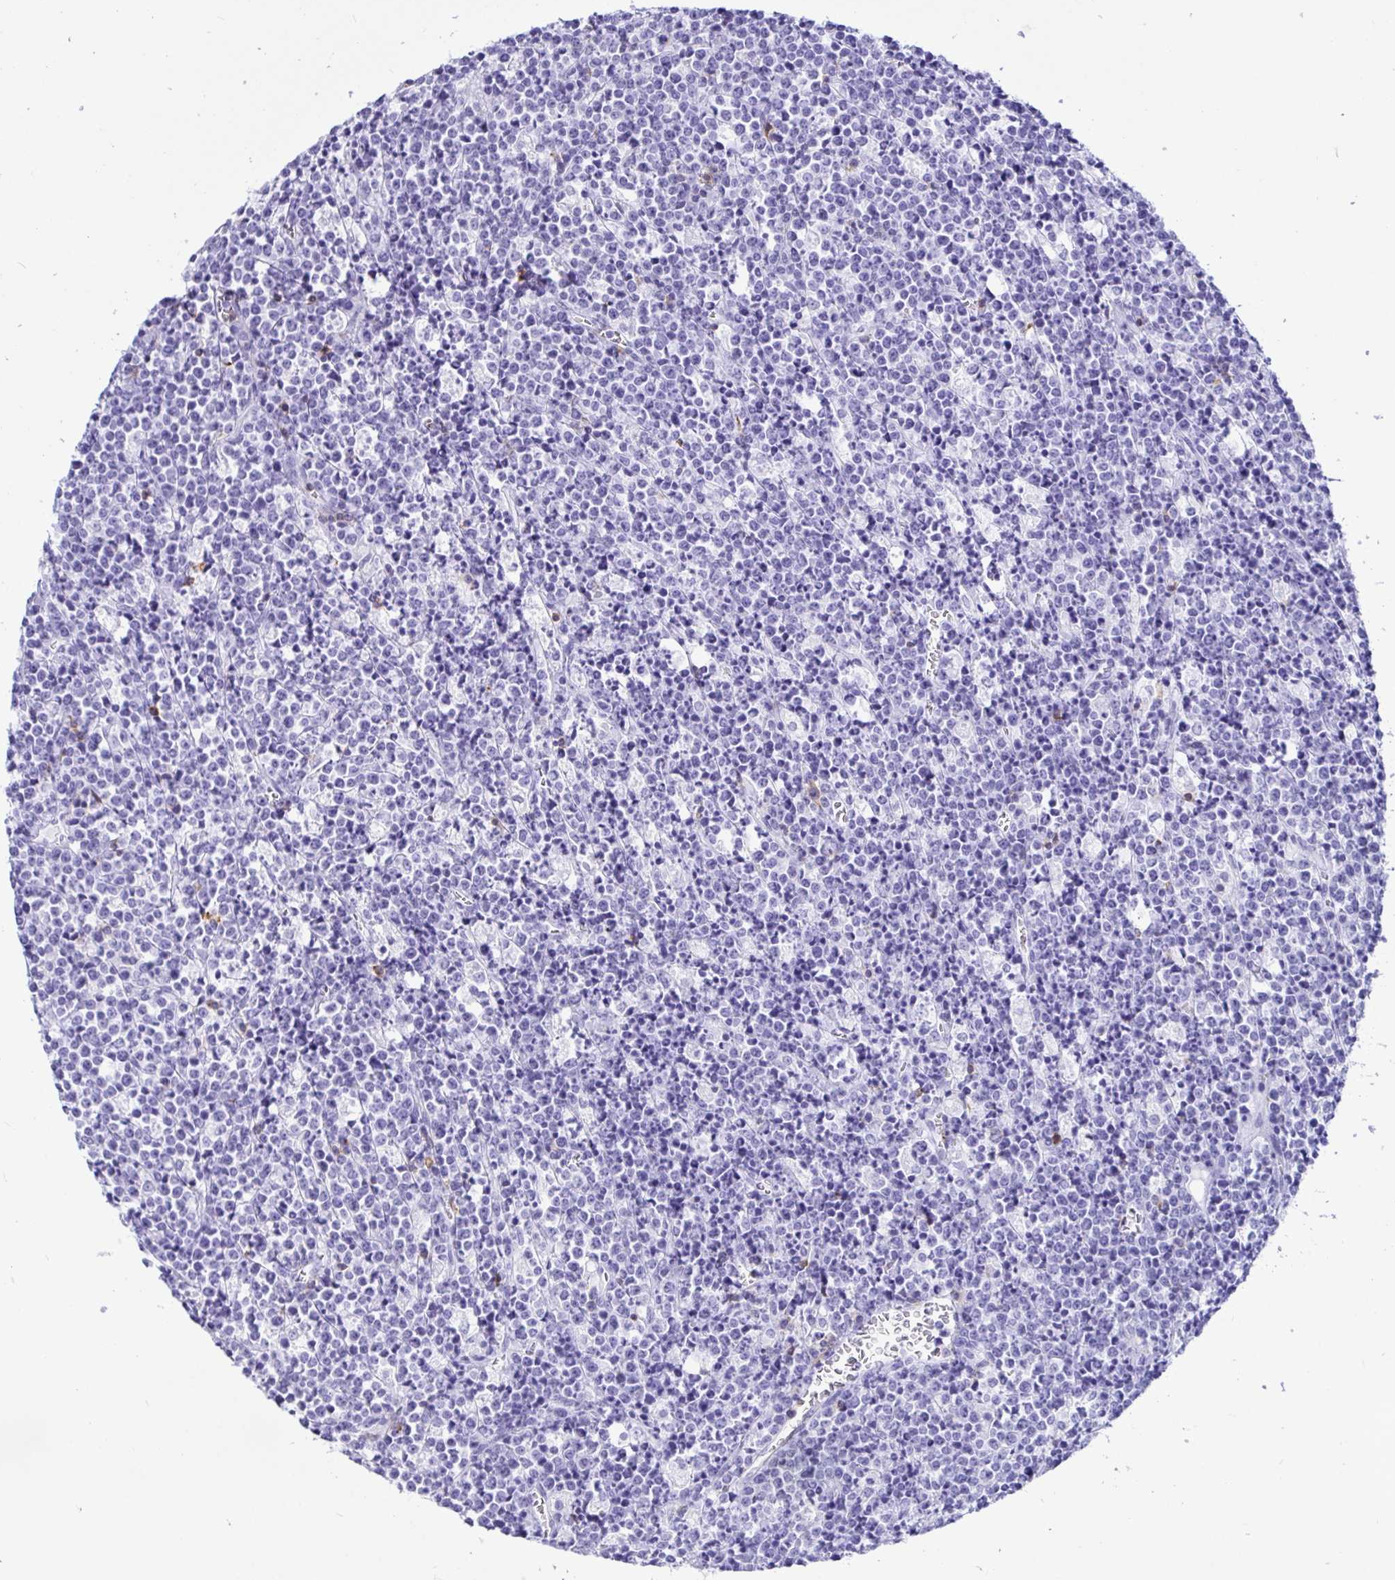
{"staining": {"intensity": "negative", "quantity": "none", "location": "none"}, "tissue": "lymphoma", "cell_type": "Tumor cells", "image_type": "cancer", "snomed": [{"axis": "morphology", "description": "Malignant lymphoma, non-Hodgkin's type, High grade"}, {"axis": "topography", "description": "Ovary"}], "caption": "An image of high-grade malignant lymphoma, non-Hodgkin's type stained for a protein exhibits no brown staining in tumor cells.", "gene": "CD5", "patient": {"sex": "female", "age": 56}}